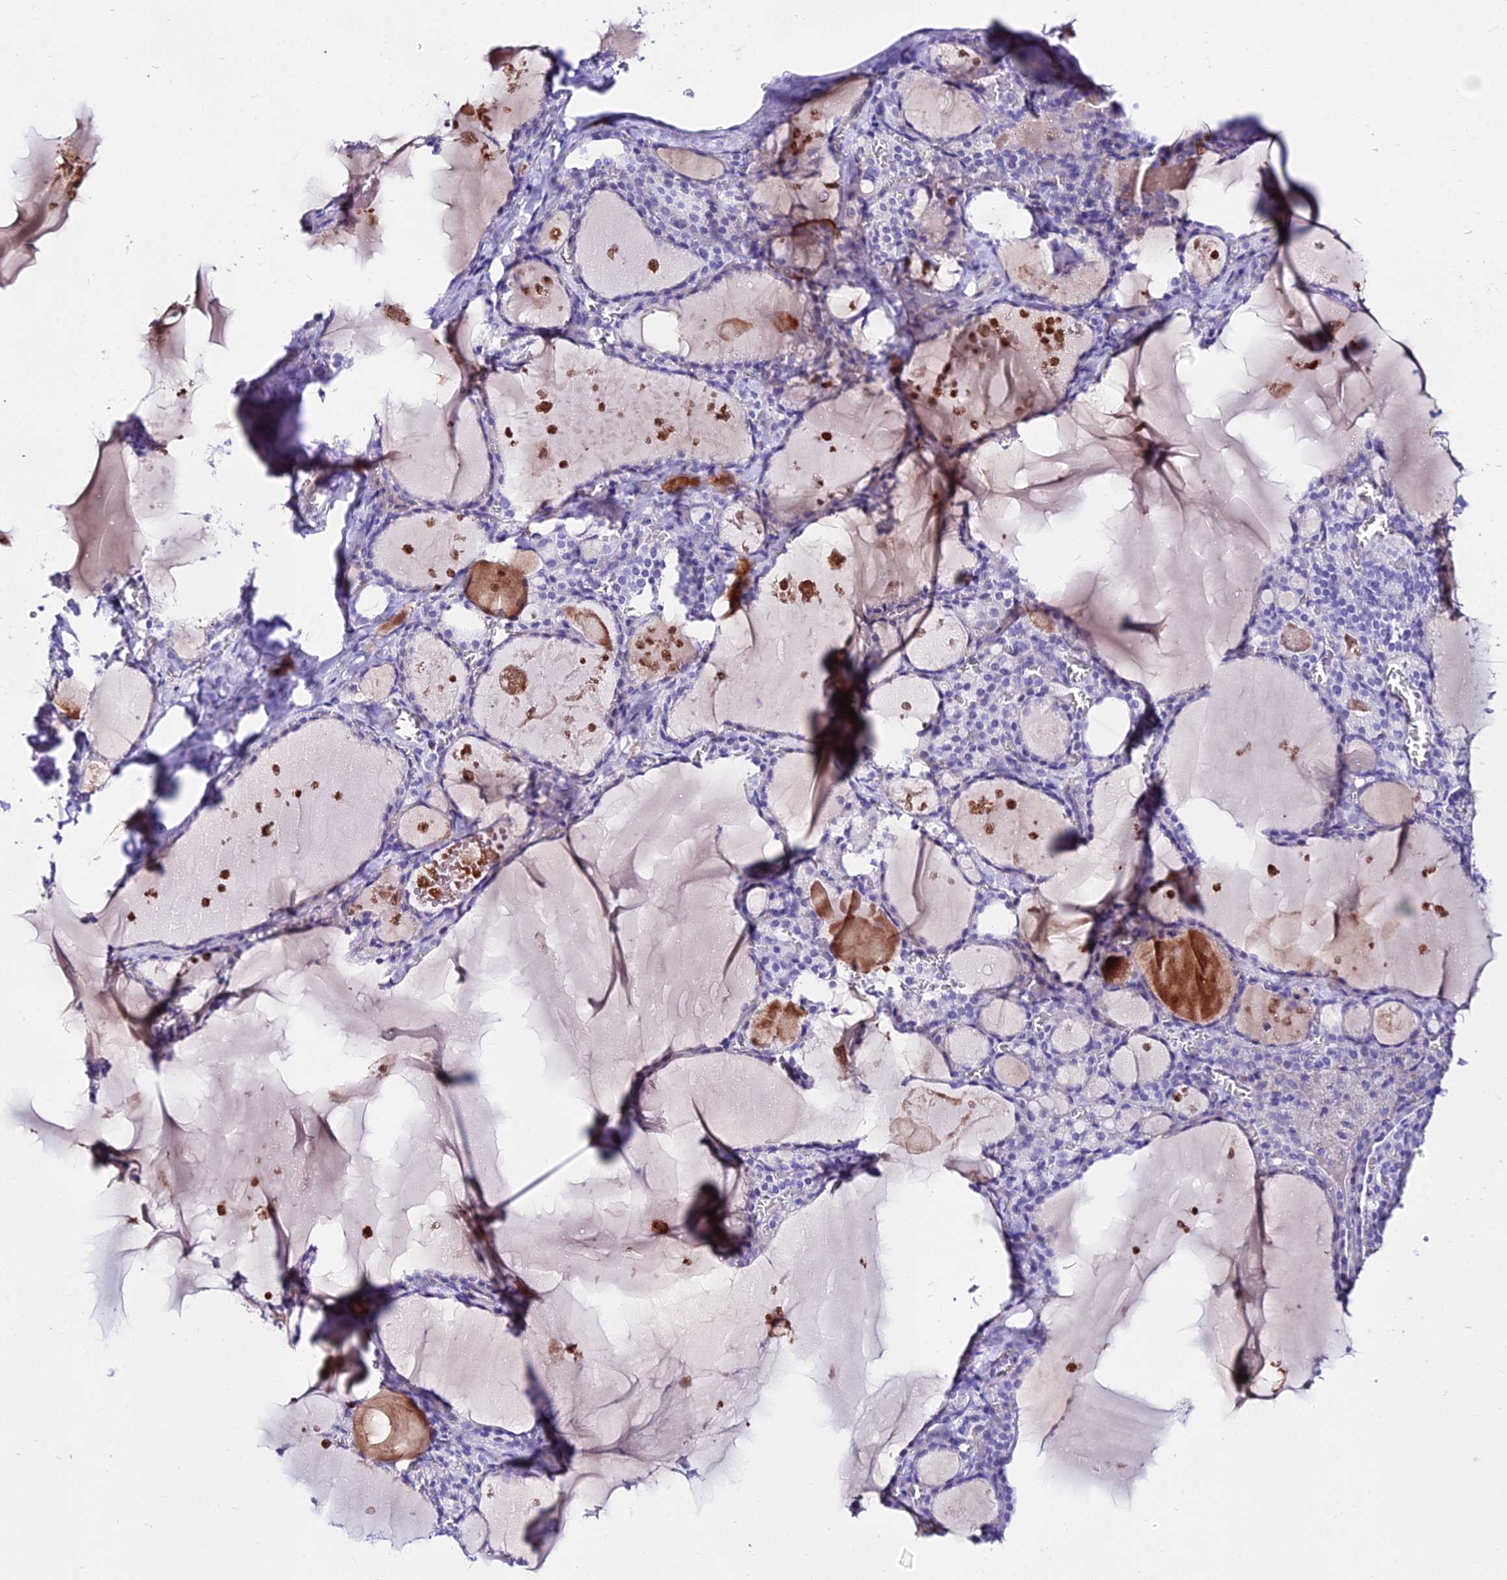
{"staining": {"intensity": "negative", "quantity": "none", "location": "none"}, "tissue": "thyroid gland", "cell_type": "Glandular cells", "image_type": "normal", "snomed": [{"axis": "morphology", "description": "Normal tissue, NOS"}, {"axis": "topography", "description": "Thyroid gland"}], "caption": "Benign thyroid gland was stained to show a protein in brown. There is no significant expression in glandular cells. (Stains: DAB immunohistochemistry with hematoxylin counter stain, Microscopy: brightfield microscopy at high magnification).", "gene": "DEFB106A", "patient": {"sex": "male", "age": 56}}